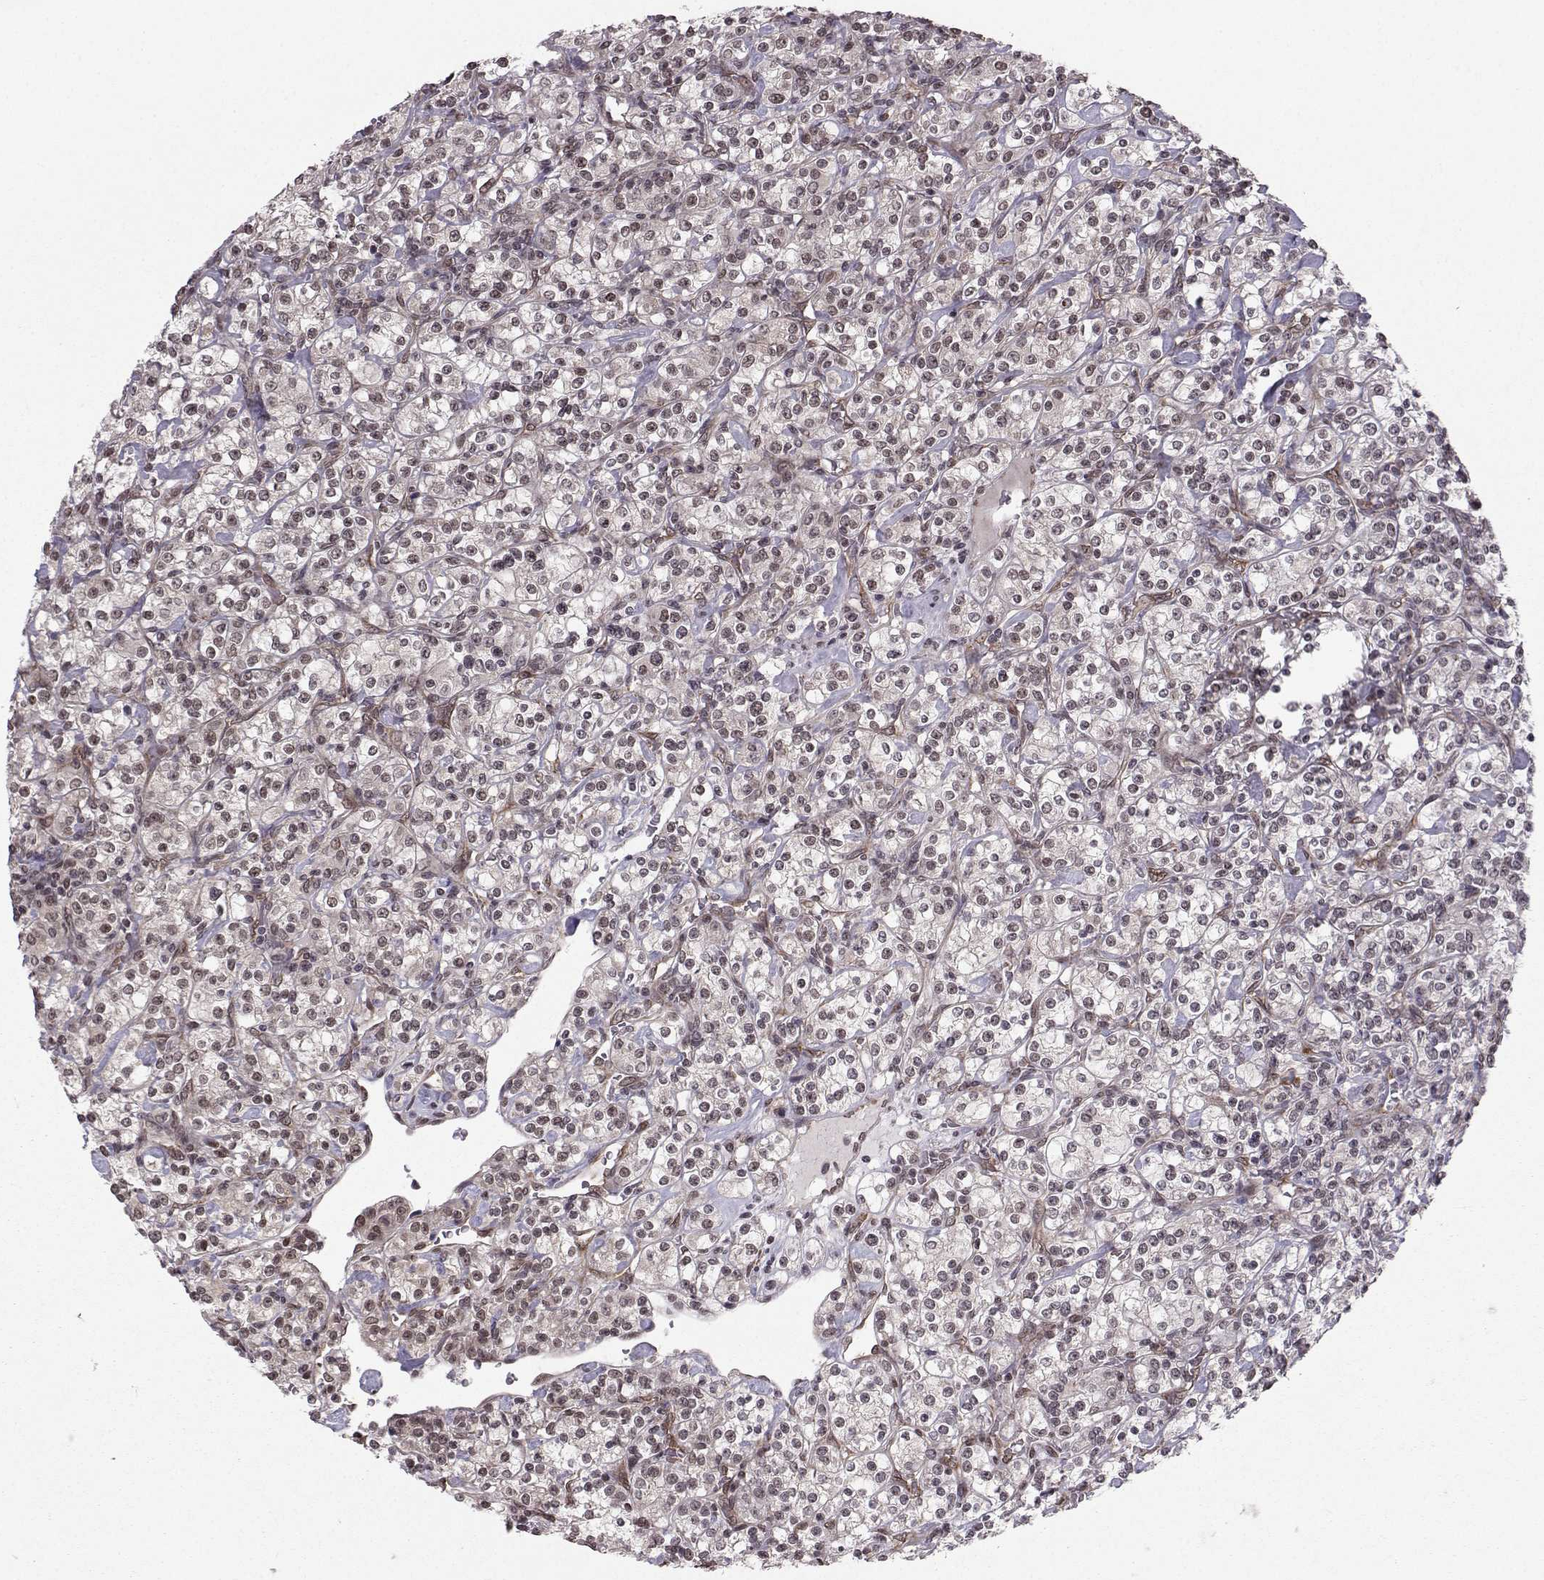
{"staining": {"intensity": "moderate", "quantity": ">75%", "location": "nuclear"}, "tissue": "renal cancer", "cell_type": "Tumor cells", "image_type": "cancer", "snomed": [{"axis": "morphology", "description": "Adenocarcinoma, NOS"}, {"axis": "topography", "description": "Kidney"}], "caption": "Immunohistochemistry (IHC) (DAB) staining of renal cancer (adenocarcinoma) demonstrates moderate nuclear protein staining in approximately >75% of tumor cells.", "gene": "PKN2", "patient": {"sex": "male", "age": 77}}